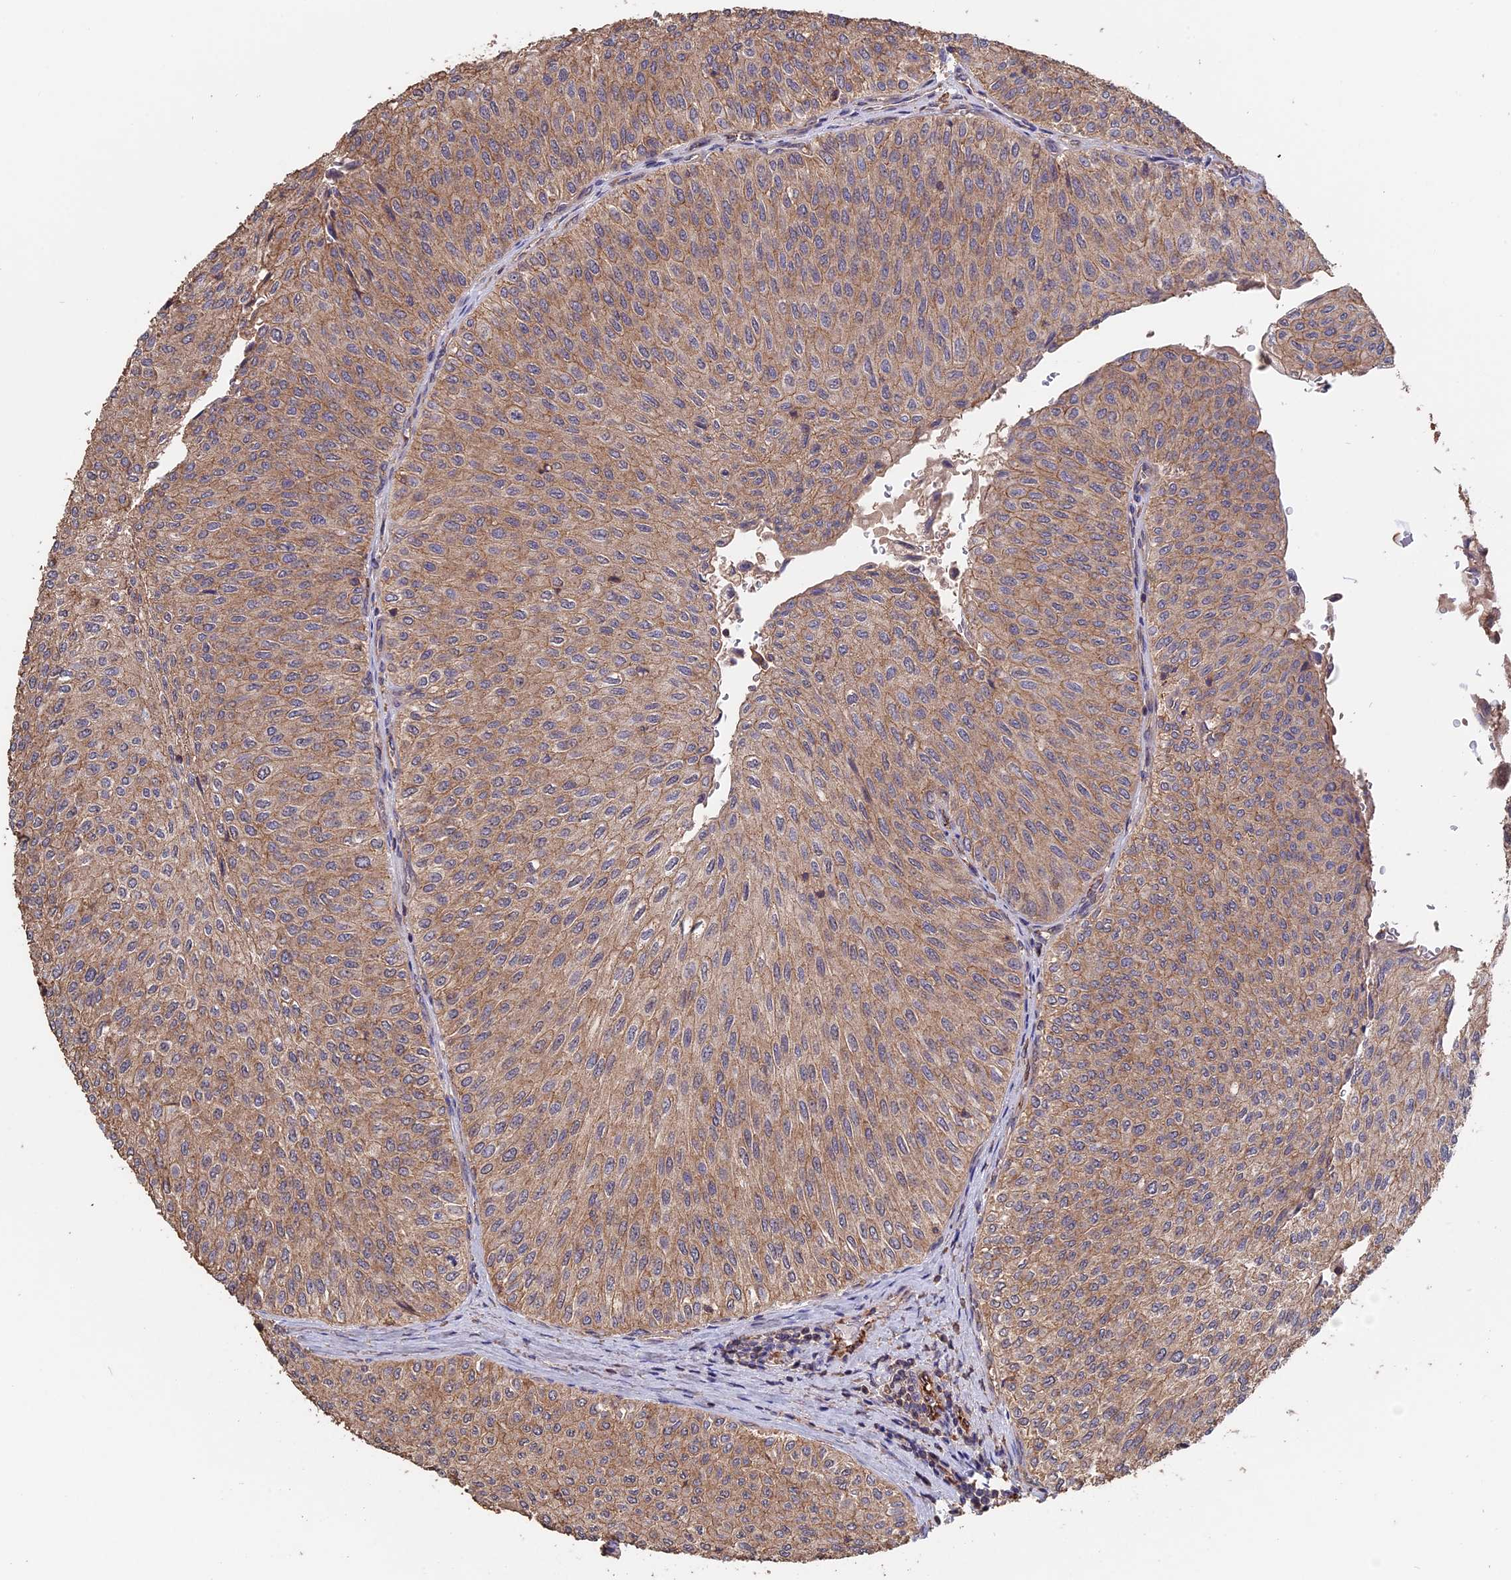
{"staining": {"intensity": "weak", "quantity": ">75%", "location": "cytoplasmic/membranous"}, "tissue": "urothelial cancer", "cell_type": "Tumor cells", "image_type": "cancer", "snomed": [{"axis": "morphology", "description": "Urothelial carcinoma, Low grade"}, {"axis": "topography", "description": "Urinary bladder"}], "caption": "An immunohistochemistry photomicrograph of neoplastic tissue is shown. Protein staining in brown labels weak cytoplasmic/membranous positivity in urothelial cancer within tumor cells. The staining was performed using DAB (3,3'-diaminobenzidine), with brown indicating positive protein expression. Nuclei are stained blue with hematoxylin.", "gene": "PIGQ", "patient": {"sex": "male", "age": 78}}